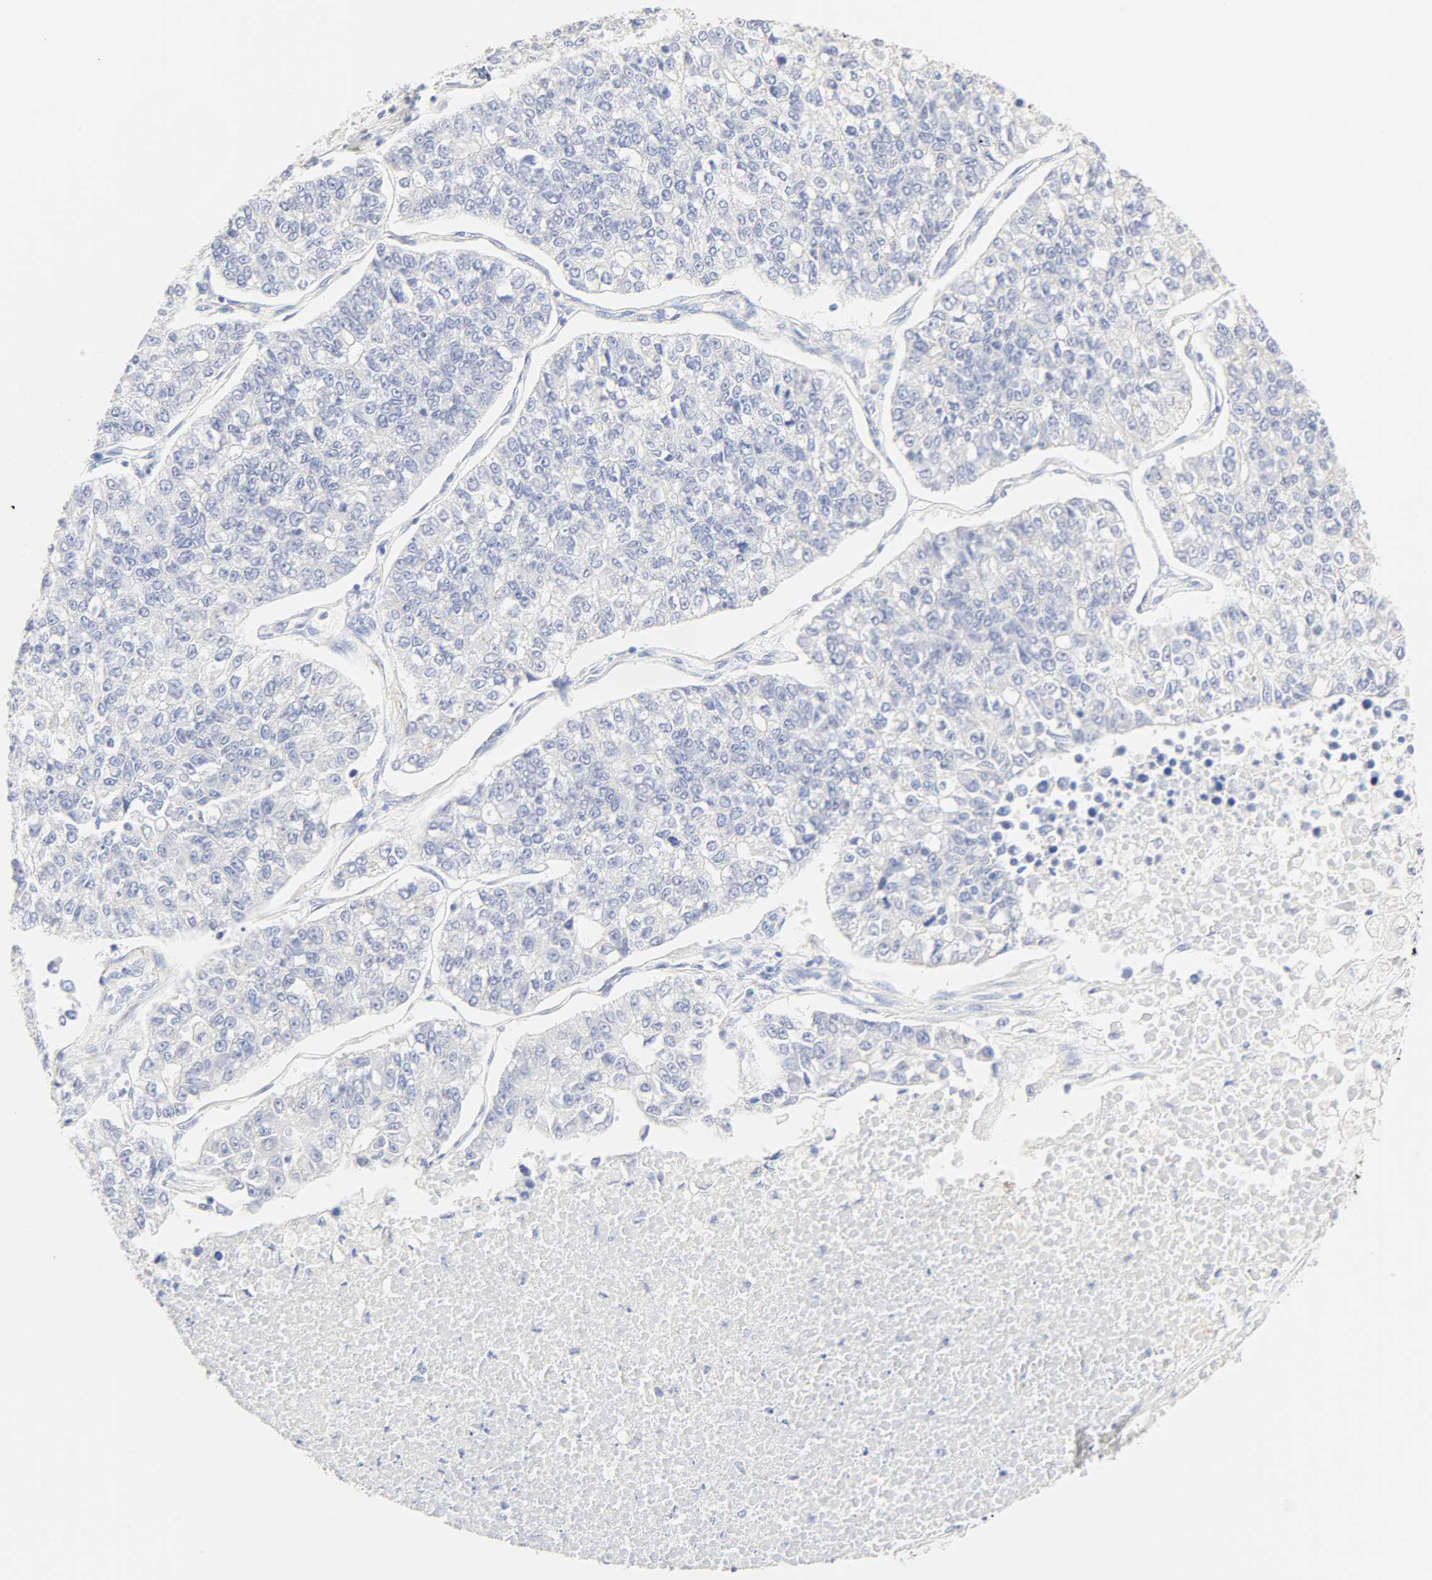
{"staining": {"intensity": "negative", "quantity": "none", "location": "none"}, "tissue": "lung cancer", "cell_type": "Tumor cells", "image_type": "cancer", "snomed": [{"axis": "morphology", "description": "Adenocarcinoma, NOS"}, {"axis": "topography", "description": "Lung"}], "caption": "Protein analysis of lung adenocarcinoma shows no significant positivity in tumor cells.", "gene": "SLCO1B3", "patient": {"sex": "male", "age": 49}}